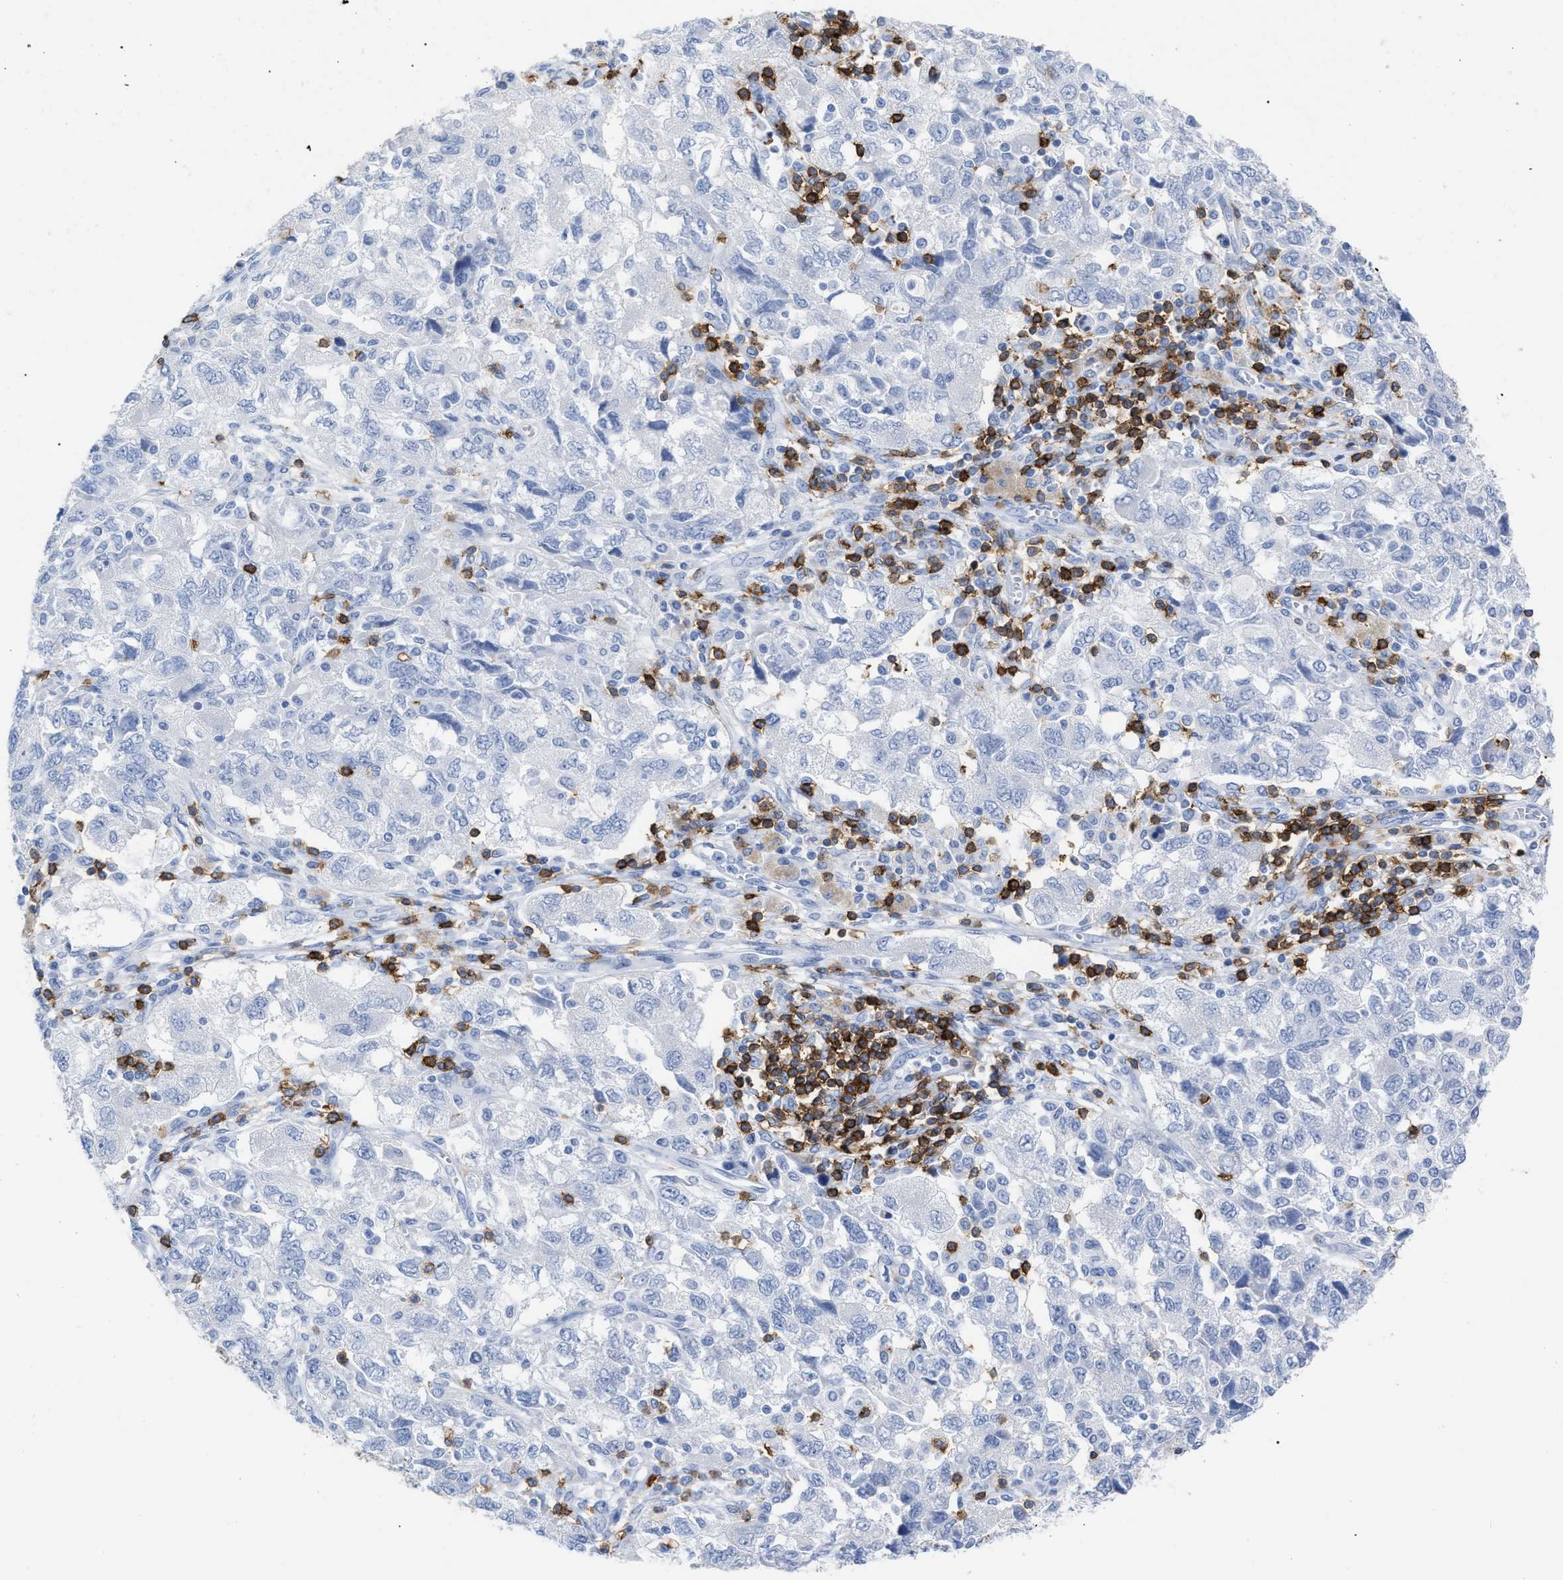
{"staining": {"intensity": "negative", "quantity": "none", "location": "none"}, "tissue": "ovarian cancer", "cell_type": "Tumor cells", "image_type": "cancer", "snomed": [{"axis": "morphology", "description": "Carcinoma, NOS"}, {"axis": "morphology", "description": "Cystadenocarcinoma, serous, NOS"}, {"axis": "topography", "description": "Ovary"}], "caption": "Immunohistochemistry of human ovarian cancer demonstrates no staining in tumor cells. (DAB (3,3'-diaminobenzidine) IHC with hematoxylin counter stain).", "gene": "CD5", "patient": {"sex": "female", "age": 69}}